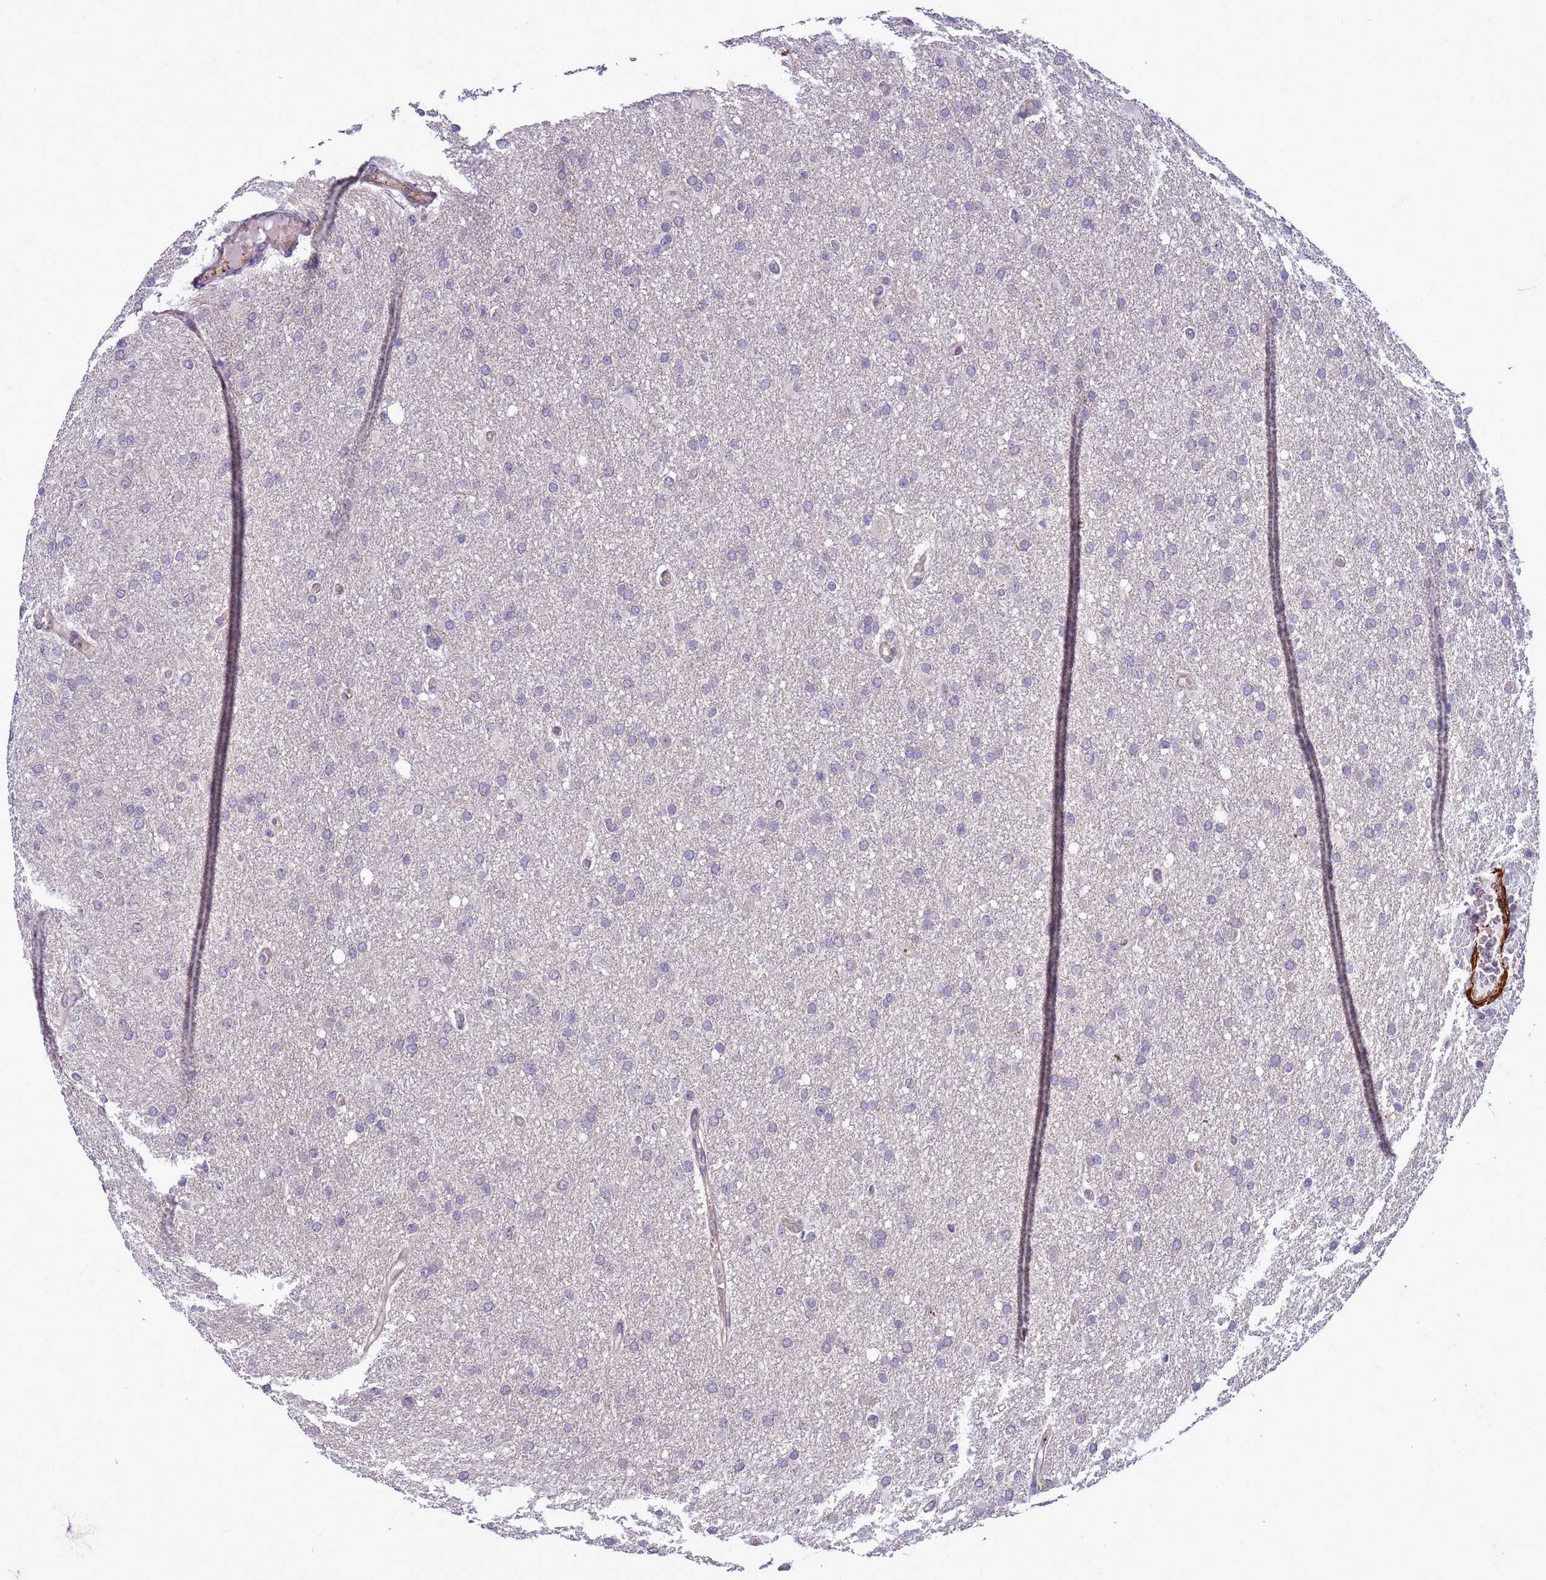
{"staining": {"intensity": "negative", "quantity": "none", "location": "none"}, "tissue": "glioma", "cell_type": "Tumor cells", "image_type": "cancer", "snomed": [{"axis": "morphology", "description": "Glioma, malignant, High grade"}, {"axis": "topography", "description": "Cerebral cortex"}], "caption": "An image of glioma stained for a protein reveals no brown staining in tumor cells.", "gene": "GEN1", "patient": {"sex": "female", "age": 36}}